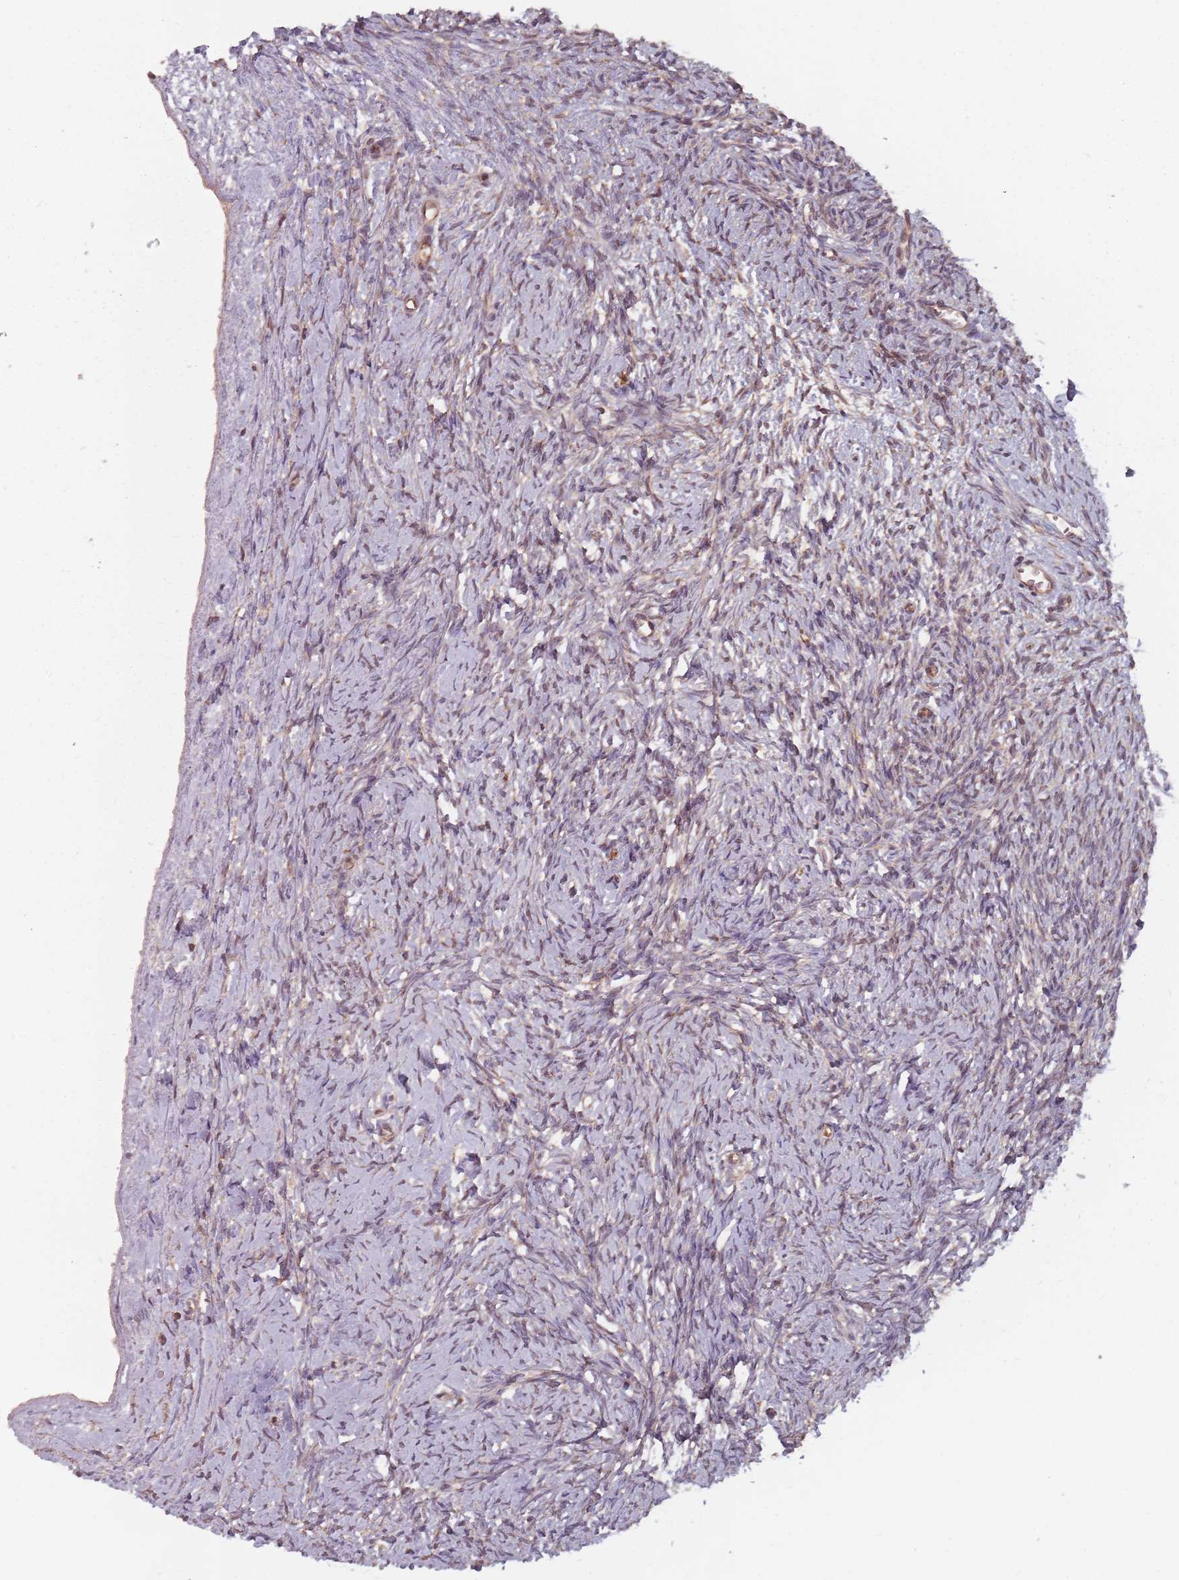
{"staining": {"intensity": "weak", "quantity": "<25%", "location": "cytoplasmic/membranous"}, "tissue": "ovary", "cell_type": "Ovarian stroma cells", "image_type": "normal", "snomed": [{"axis": "morphology", "description": "Normal tissue, NOS"}, {"axis": "morphology", "description": "Developmental malformation"}, {"axis": "topography", "description": "Ovary"}], "caption": "Photomicrograph shows no significant protein staining in ovarian stroma cells of benign ovary. The staining is performed using DAB brown chromogen with nuclei counter-stained in using hematoxylin.", "gene": "C3orf14", "patient": {"sex": "female", "age": 39}}